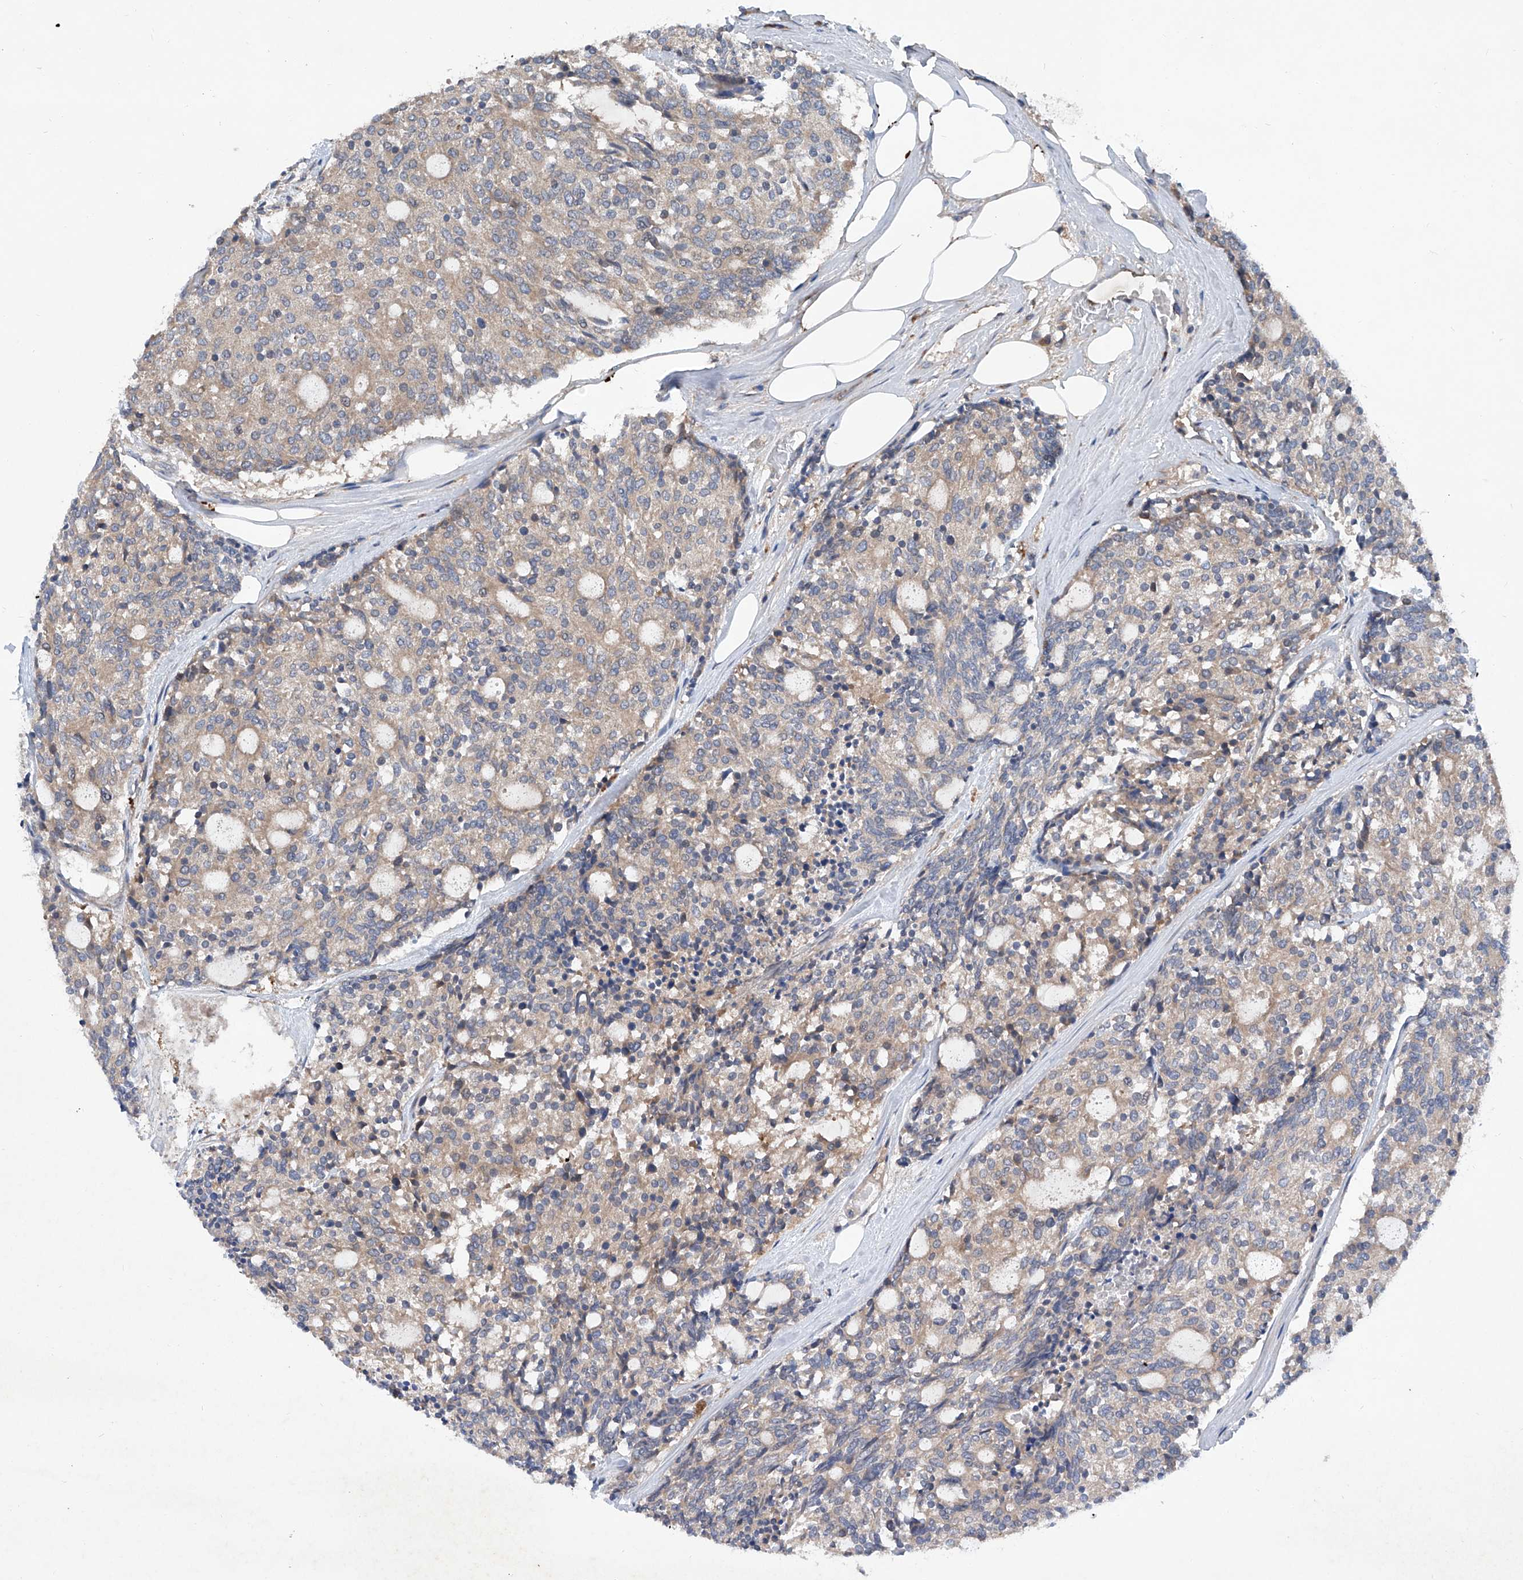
{"staining": {"intensity": "weak", "quantity": "25%-75%", "location": "cytoplasmic/membranous"}, "tissue": "carcinoid", "cell_type": "Tumor cells", "image_type": "cancer", "snomed": [{"axis": "morphology", "description": "Carcinoid, malignant, NOS"}, {"axis": "topography", "description": "Pancreas"}], "caption": "DAB immunohistochemical staining of malignant carcinoid demonstrates weak cytoplasmic/membranous protein staining in about 25%-75% of tumor cells. (Stains: DAB (3,3'-diaminobenzidine) in brown, nuclei in blue, Microscopy: brightfield microscopy at high magnification).", "gene": "ASCC3", "patient": {"sex": "female", "age": 54}}